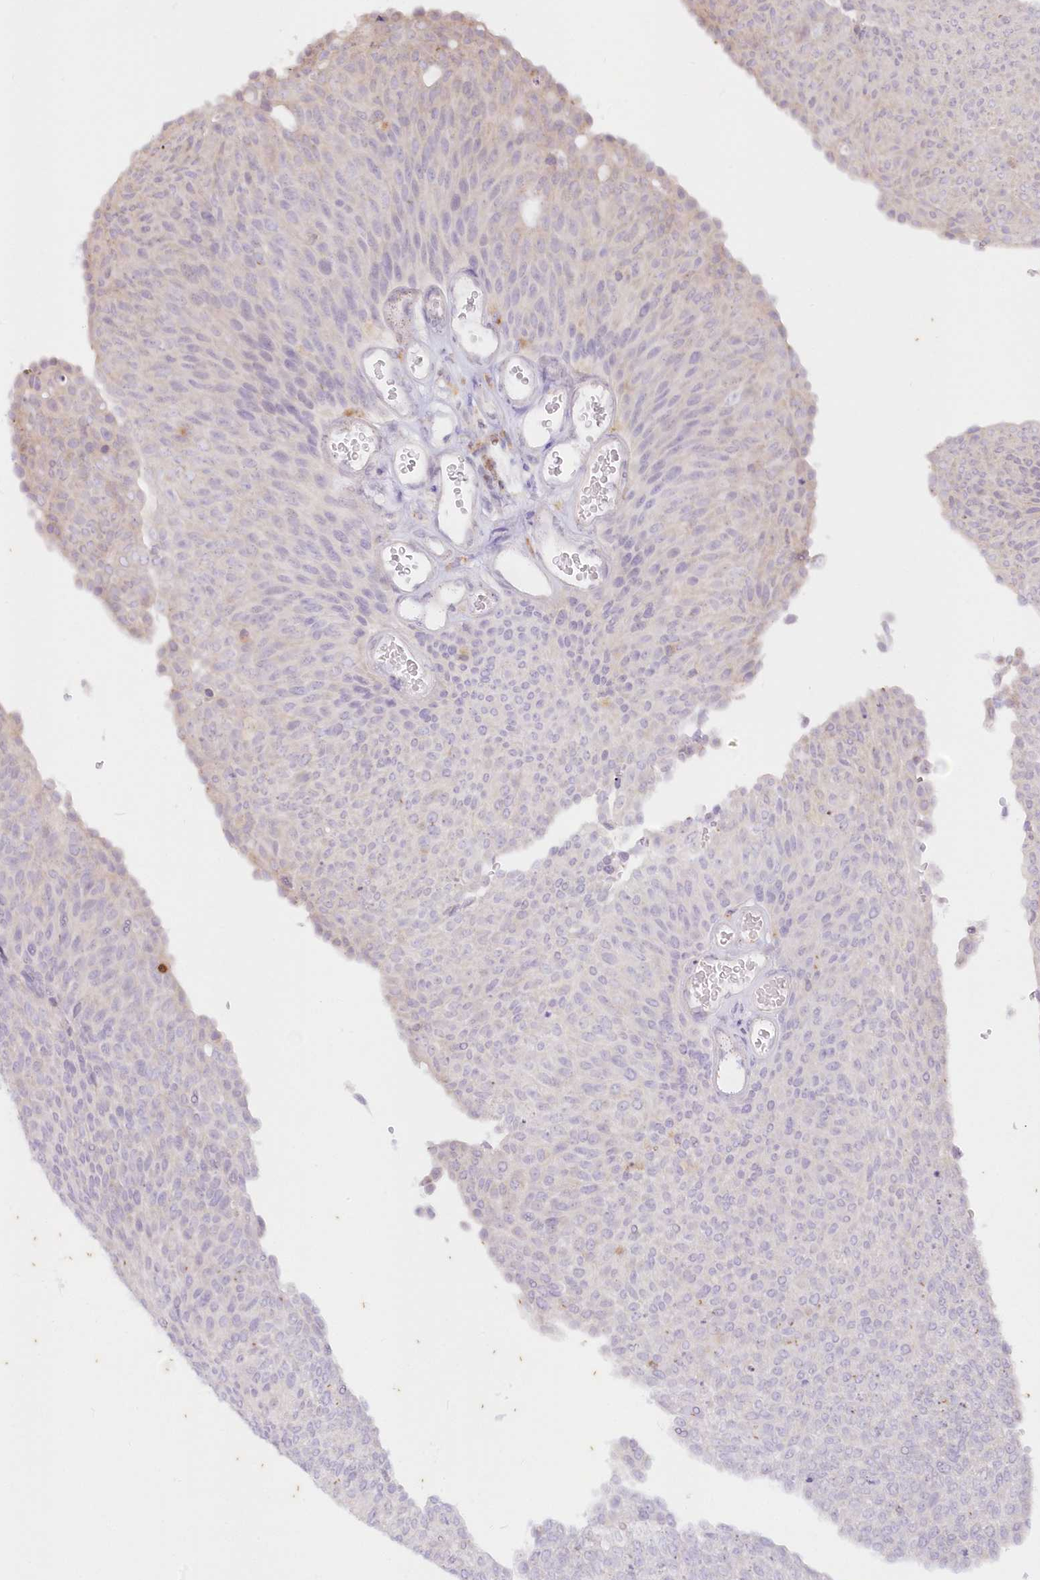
{"staining": {"intensity": "negative", "quantity": "none", "location": "none"}, "tissue": "urothelial cancer", "cell_type": "Tumor cells", "image_type": "cancer", "snomed": [{"axis": "morphology", "description": "Urothelial carcinoma, Low grade"}, {"axis": "topography", "description": "Urinary bladder"}], "caption": "IHC micrograph of neoplastic tissue: urothelial carcinoma (low-grade) stained with DAB reveals no significant protein staining in tumor cells.", "gene": "MTMR3", "patient": {"sex": "female", "age": 79}}